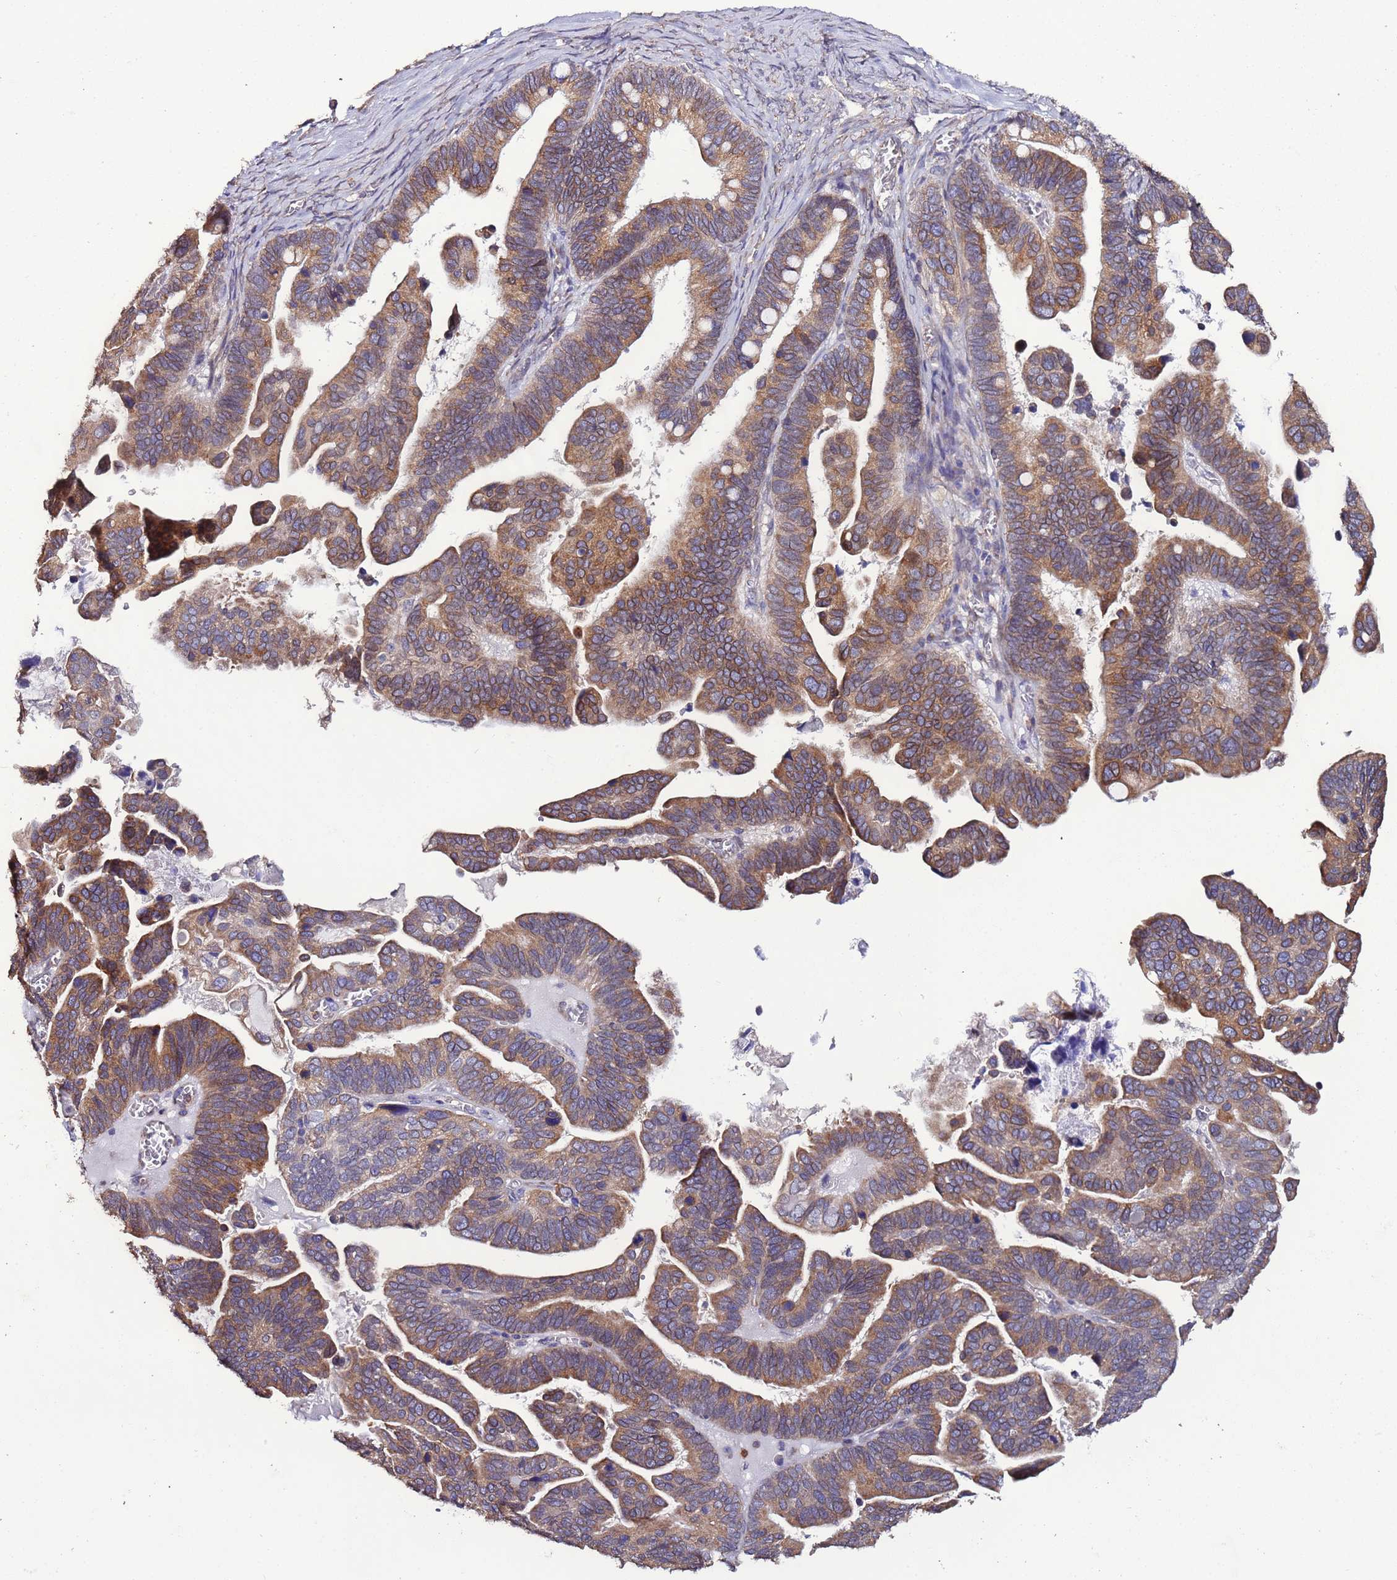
{"staining": {"intensity": "moderate", "quantity": ">75%", "location": "cytoplasmic/membranous"}, "tissue": "ovarian cancer", "cell_type": "Tumor cells", "image_type": "cancer", "snomed": [{"axis": "morphology", "description": "Cystadenocarcinoma, serous, NOS"}, {"axis": "topography", "description": "Ovary"}], "caption": "High-magnification brightfield microscopy of ovarian cancer stained with DAB (brown) and counterstained with hematoxylin (blue). tumor cells exhibit moderate cytoplasmic/membranous positivity is present in approximately>75% of cells.", "gene": "SLC41A3", "patient": {"sex": "female", "age": 56}}